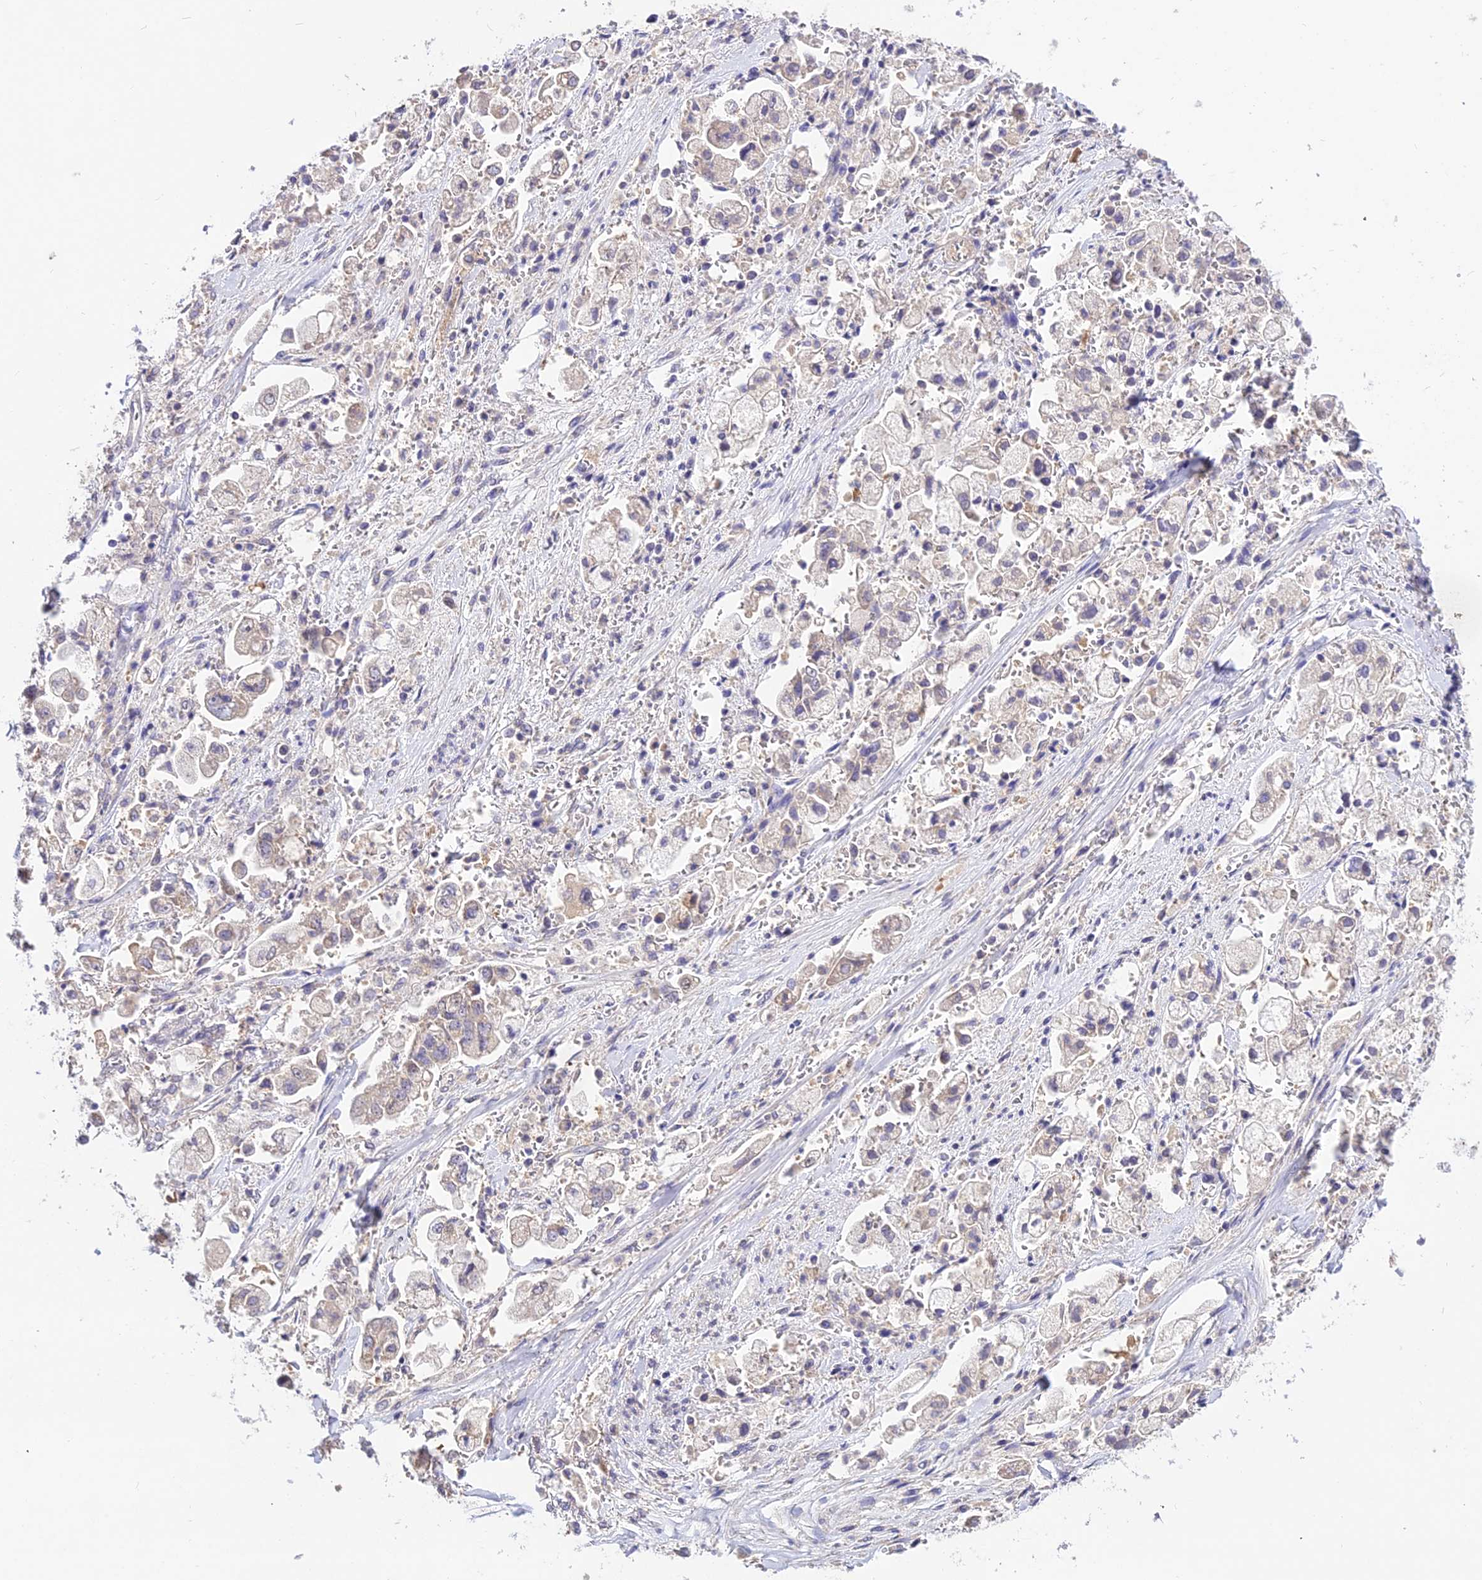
{"staining": {"intensity": "weak", "quantity": "<25%", "location": "cytoplasmic/membranous"}, "tissue": "stomach cancer", "cell_type": "Tumor cells", "image_type": "cancer", "snomed": [{"axis": "morphology", "description": "Adenocarcinoma, NOS"}, {"axis": "topography", "description": "Stomach"}], "caption": "This photomicrograph is of stomach adenocarcinoma stained with immunohistochemistry to label a protein in brown with the nuclei are counter-stained blue. There is no positivity in tumor cells.", "gene": "PGK1", "patient": {"sex": "male", "age": 62}}